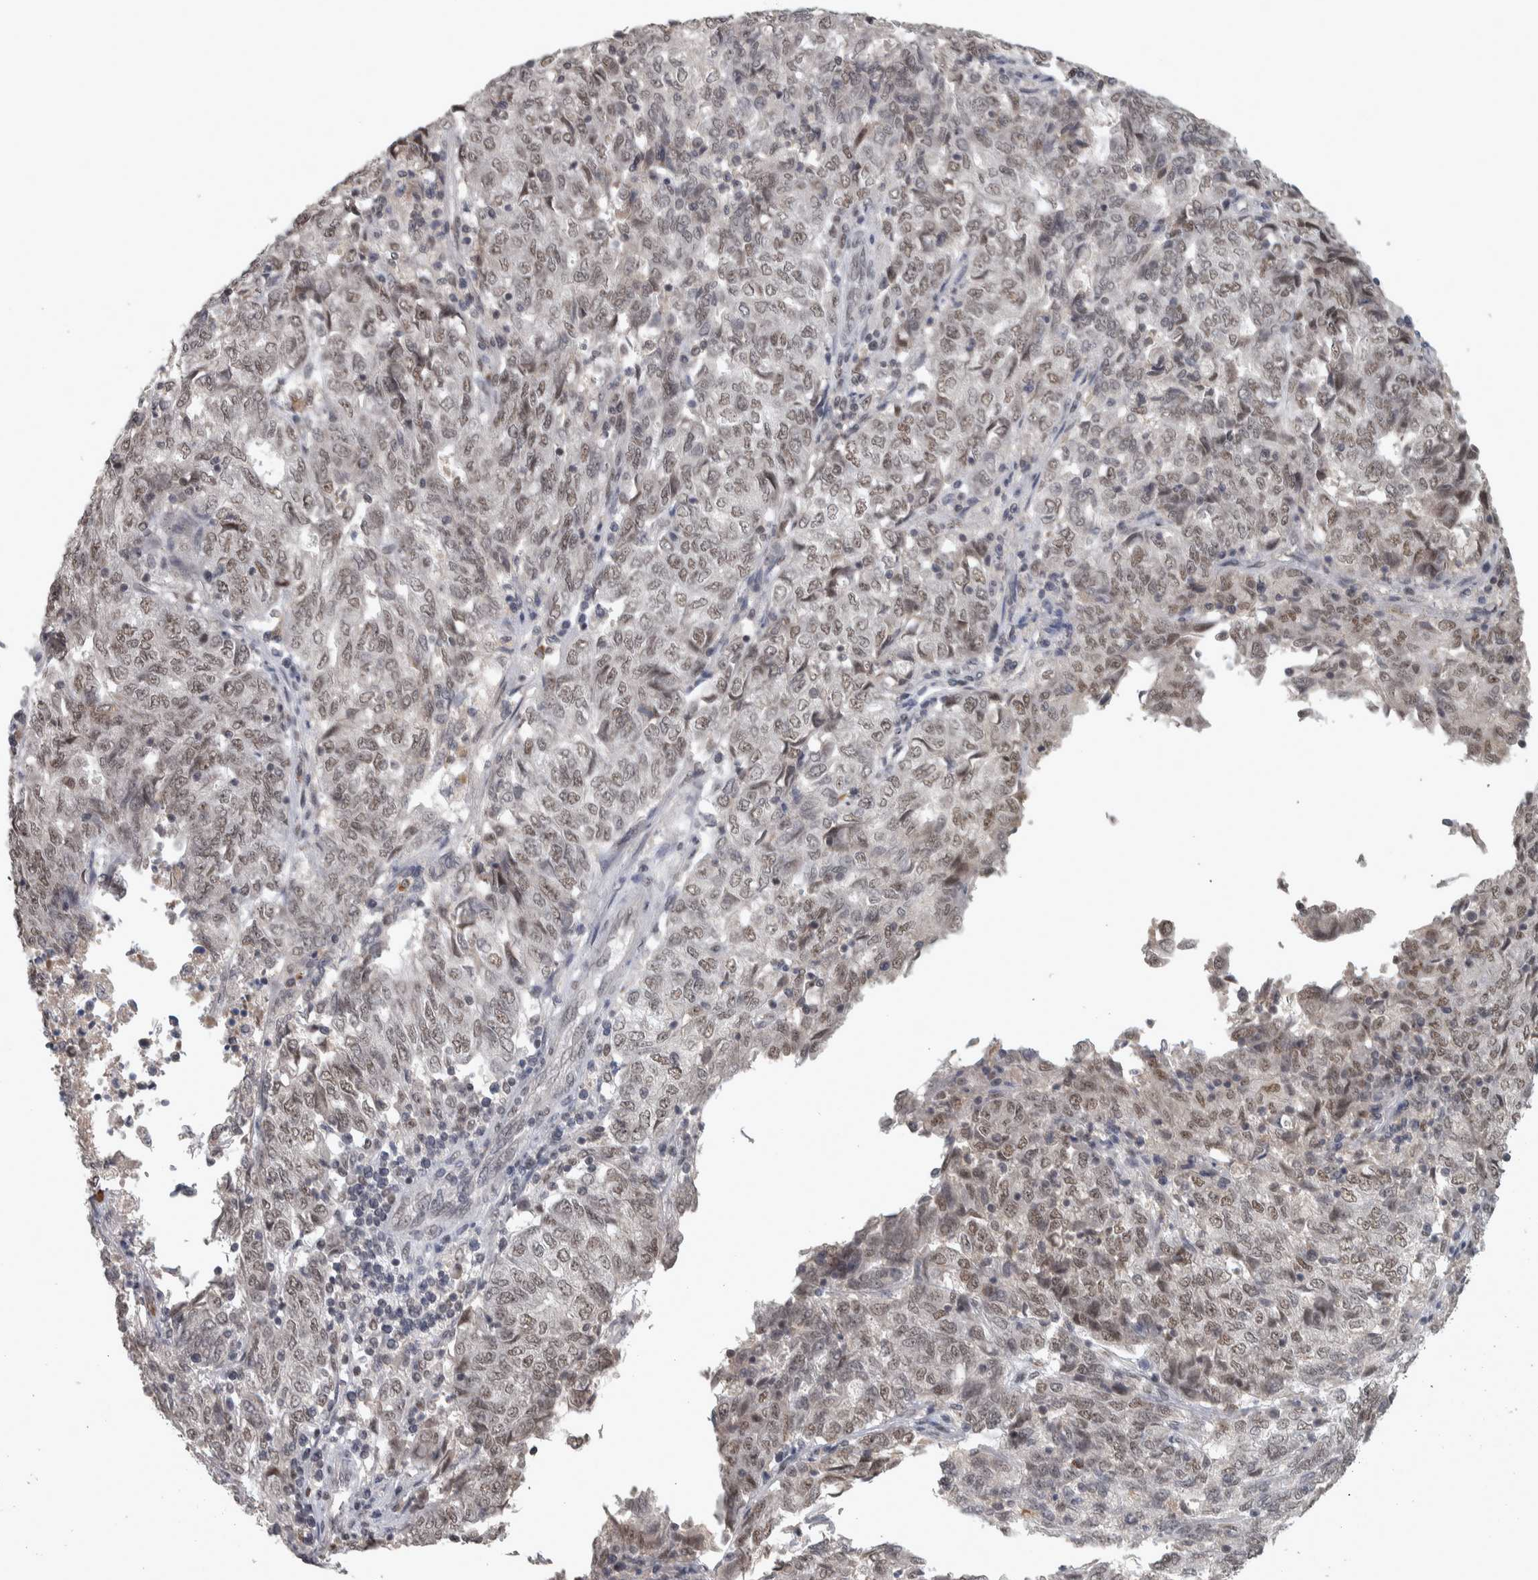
{"staining": {"intensity": "moderate", "quantity": ">75%", "location": "nuclear"}, "tissue": "endometrial cancer", "cell_type": "Tumor cells", "image_type": "cancer", "snomed": [{"axis": "morphology", "description": "Adenocarcinoma, NOS"}, {"axis": "topography", "description": "Endometrium"}], "caption": "Immunohistochemistry of human endometrial cancer (adenocarcinoma) reveals medium levels of moderate nuclear staining in about >75% of tumor cells.", "gene": "DDX42", "patient": {"sex": "female", "age": 80}}